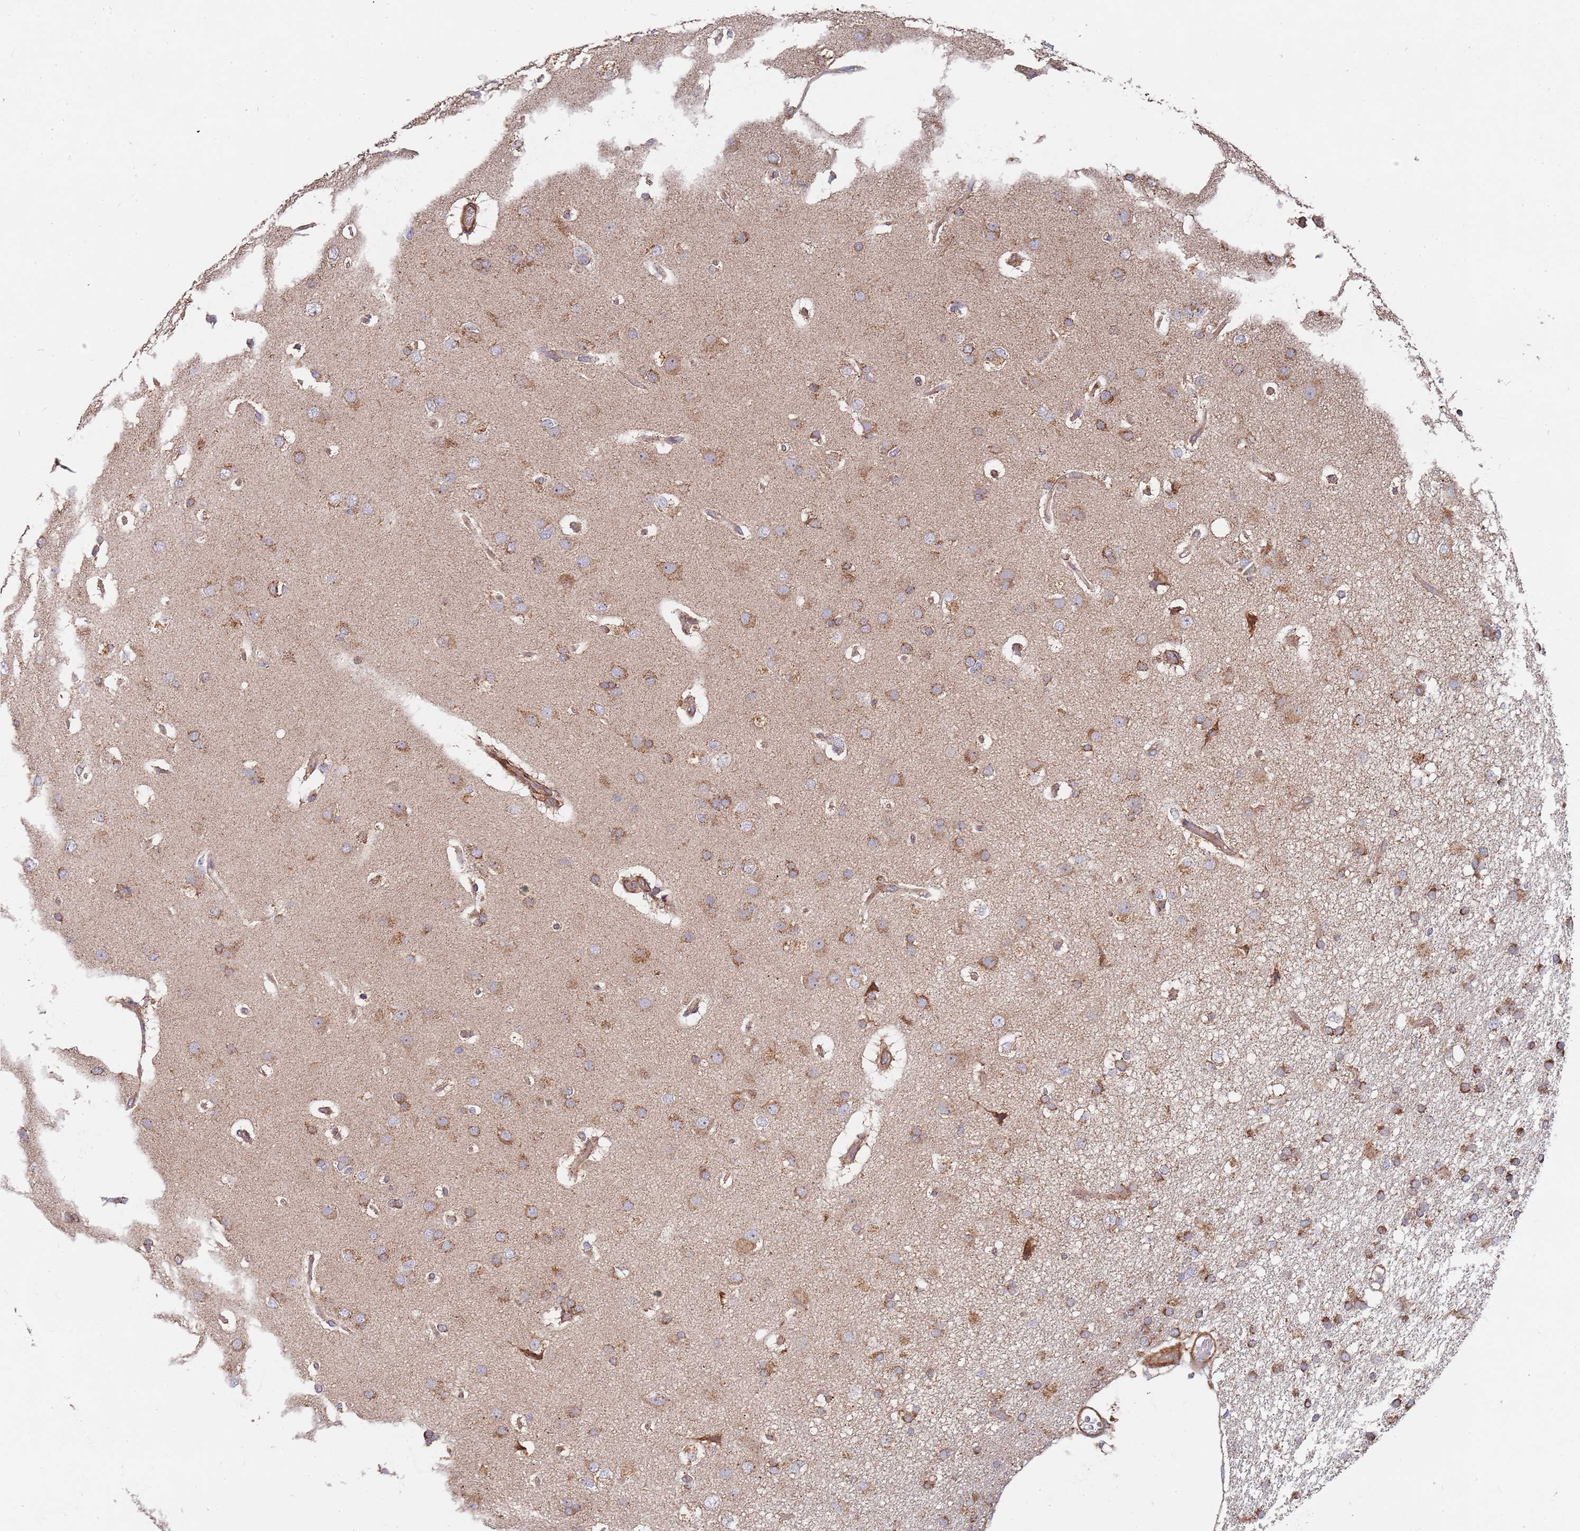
{"staining": {"intensity": "moderate", "quantity": ">75%", "location": "cytoplasmic/membranous"}, "tissue": "glioma", "cell_type": "Tumor cells", "image_type": "cancer", "snomed": [{"axis": "morphology", "description": "Glioma, malignant, High grade"}, {"axis": "topography", "description": "Brain"}], "caption": "Glioma stained with immunohistochemistry shows moderate cytoplasmic/membranous staining in approximately >75% of tumor cells. (DAB (3,3'-diaminobenzidine) IHC with brightfield microscopy, high magnification).", "gene": "WDFY3", "patient": {"sex": "male", "age": 77}}